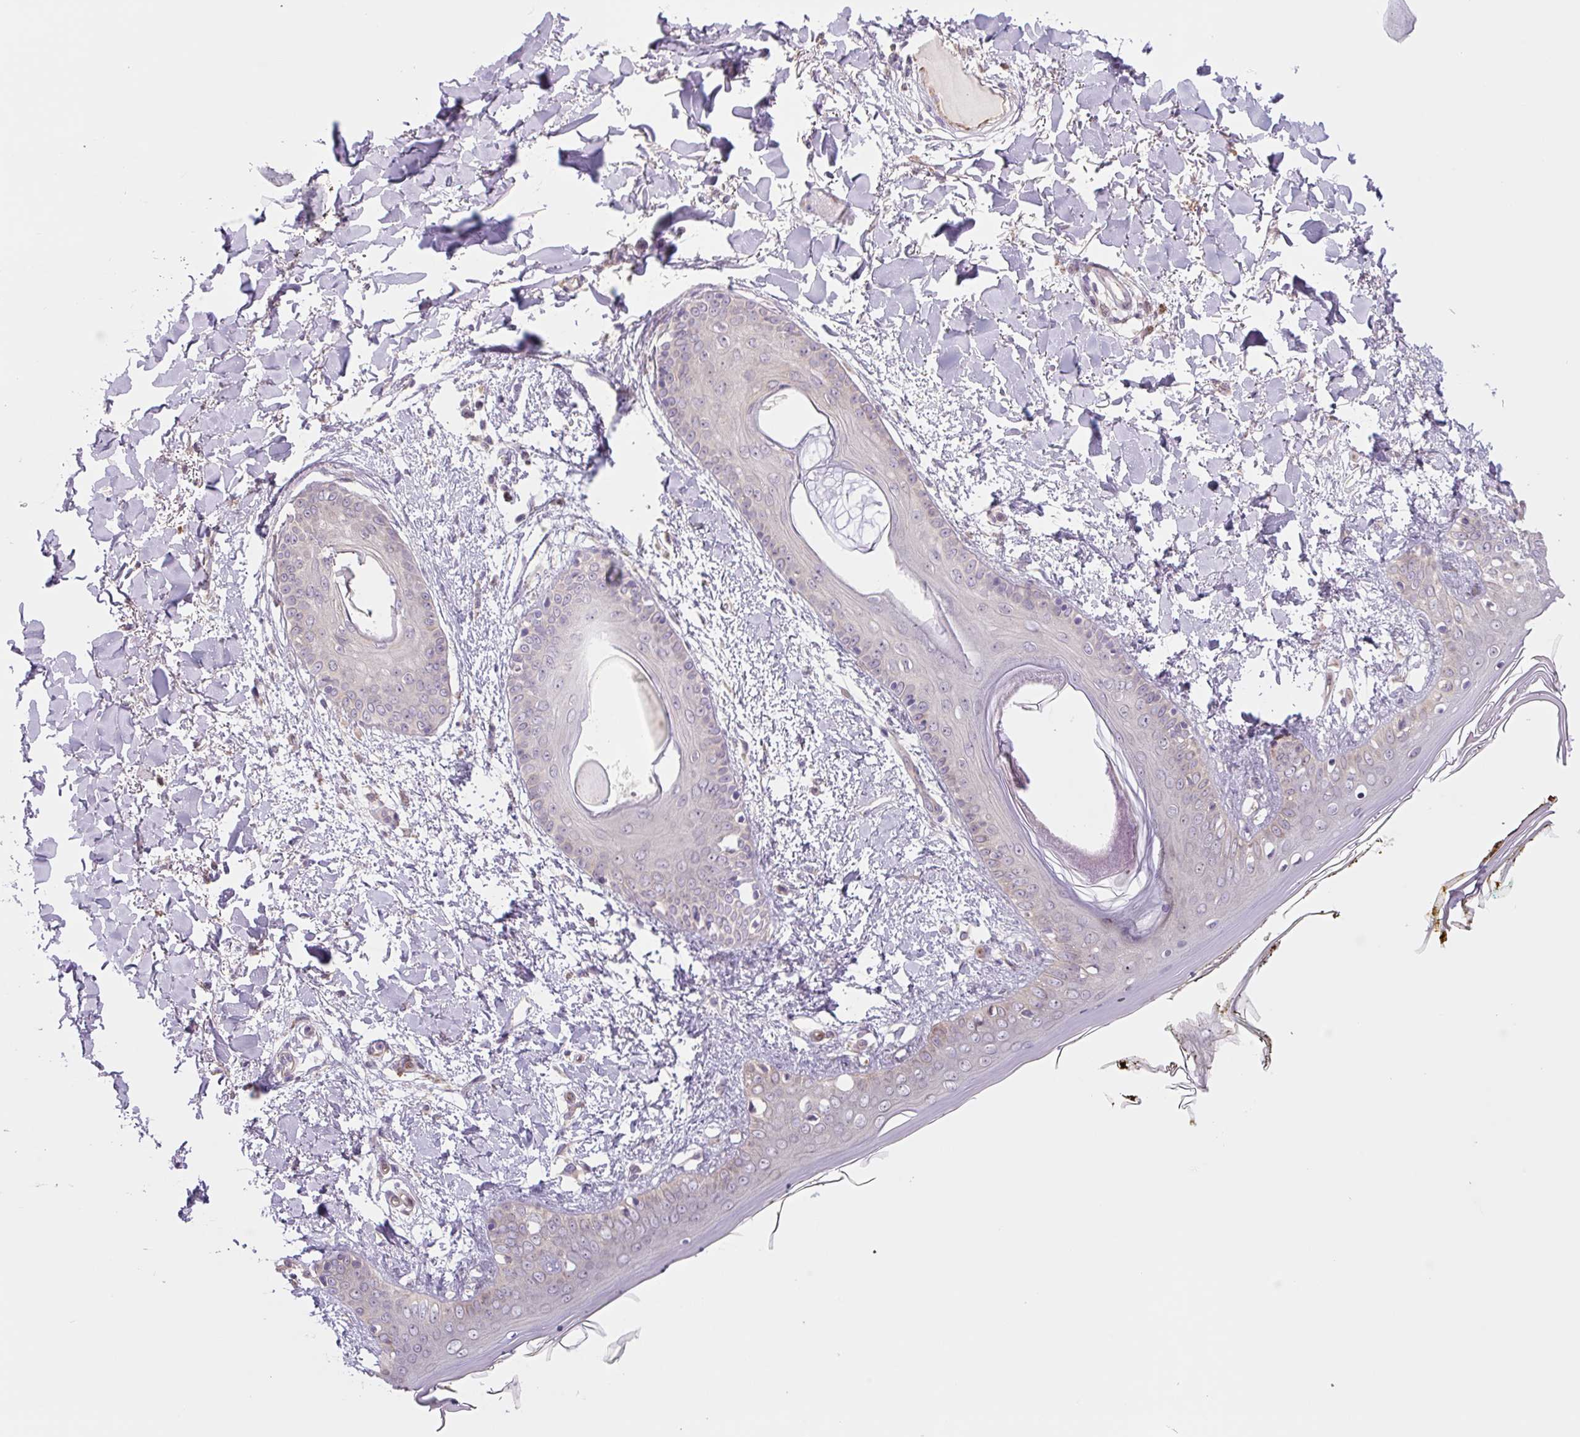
{"staining": {"intensity": "moderate", "quantity": "<25%", "location": "cytoplasmic/membranous,nuclear"}, "tissue": "skin", "cell_type": "Fibroblasts", "image_type": "normal", "snomed": [{"axis": "morphology", "description": "Normal tissue, NOS"}, {"axis": "topography", "description": "Skin"}], "caption": "Immunohistochemistry (IHC) (DAB (3,3'-diaminobenzidine)) staining of benign human skin exhibits moderate cytoplasmic/membranous,nuclear protein expression in approximately <25% of fibroblasts.", "gene": "PLA2G4A", "patient": {"sex": "female", "age": 34}}